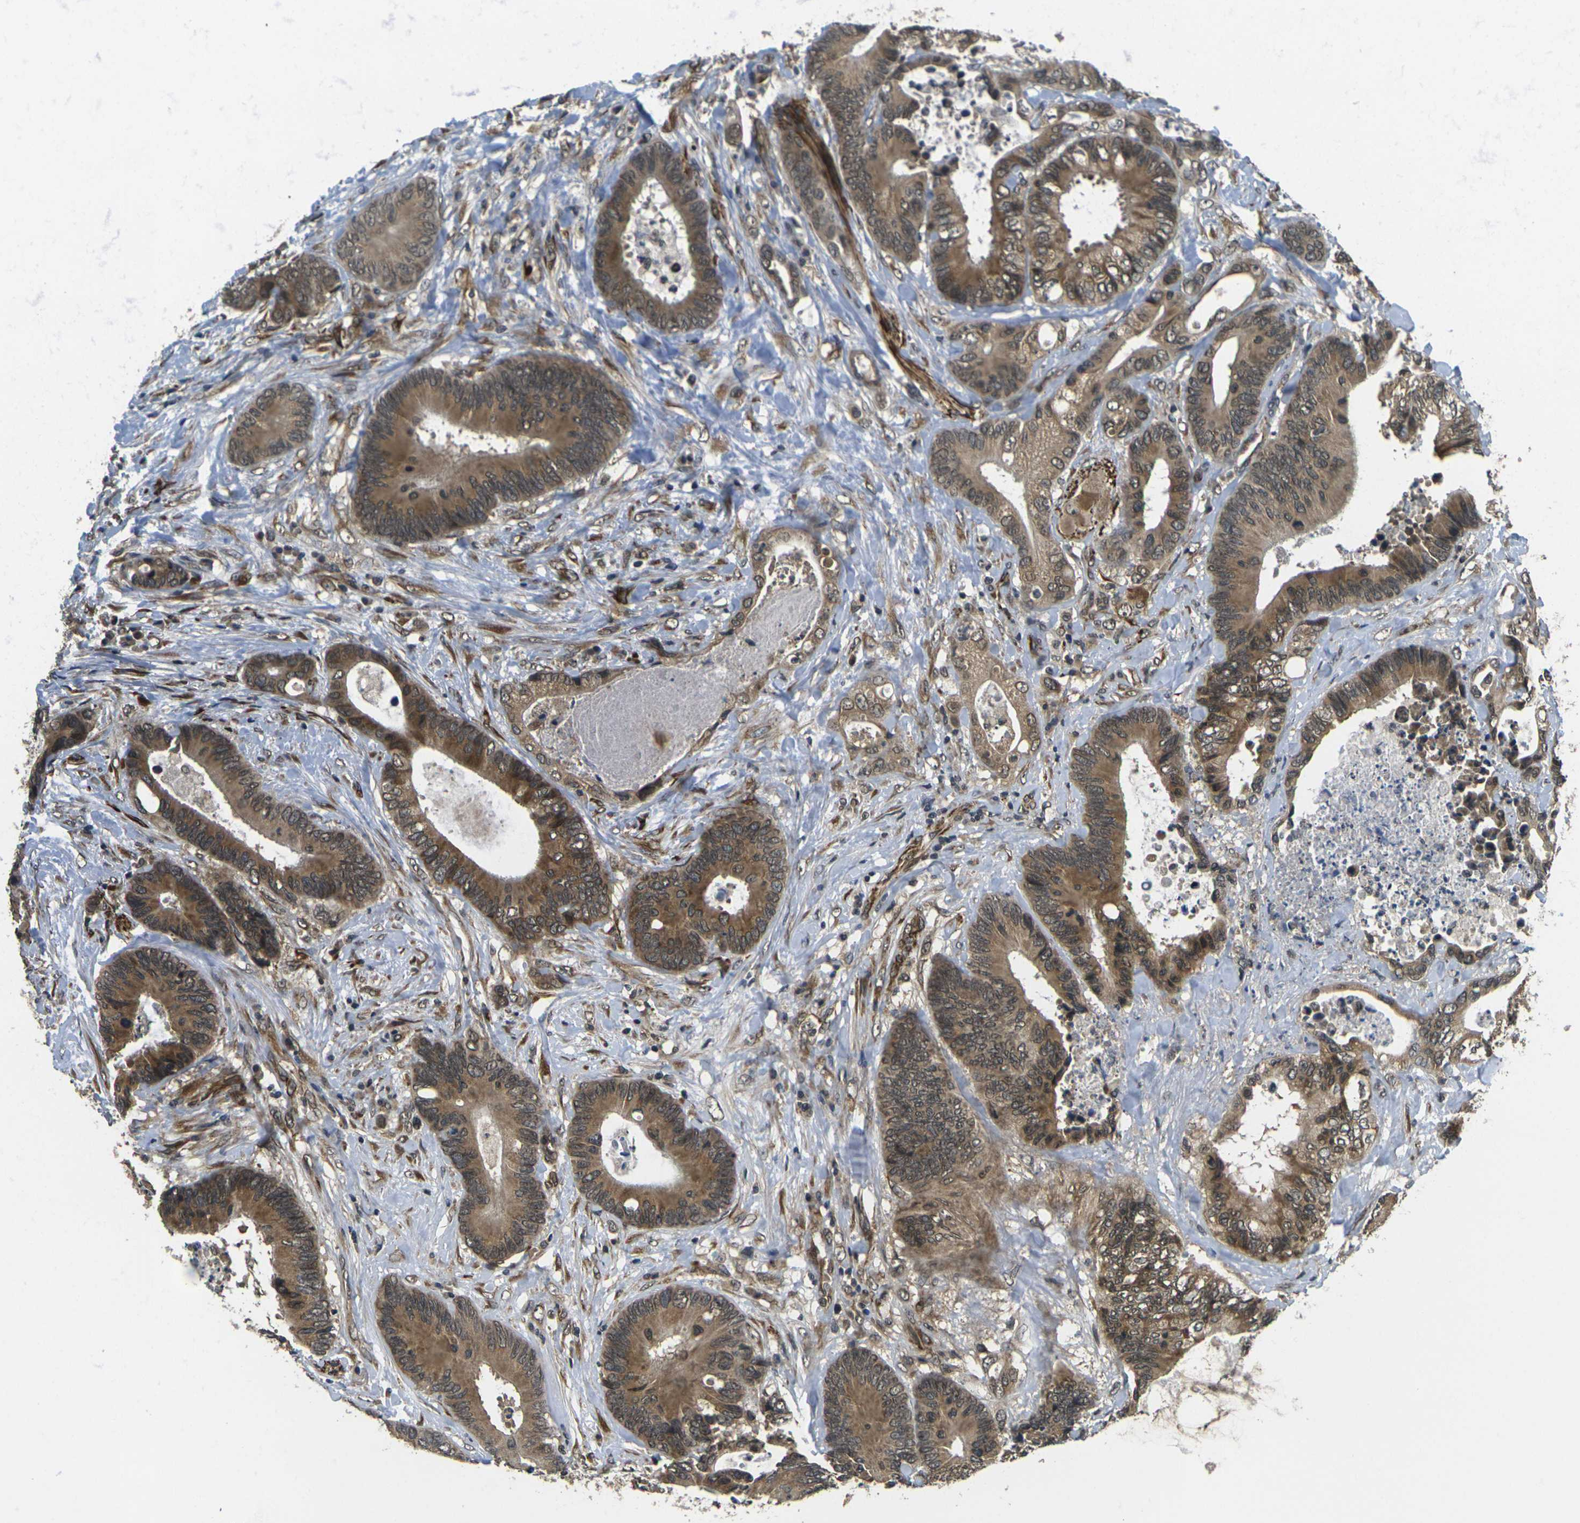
{"staining": {"intensity": "moderate", "quantity": ">75%", "location": "cytoplasmic/membranous"}, "tissue": "colorectal cancer", "cell_type": "Tumor cells", "image_type": "cancer", "snomed": [{"axis": "morphology", "description": "Adenocarcinoma, NOS"}, {"axis": "topography", "description": "Rectum"}], "caption": "Moderate cytoplasmic/membranous expression is identified in approximately >75% of tumor cells in adenocarcinoma (colorectal).", "gene": "FUT11", "patient": {"sex": "male", "age": 55}}